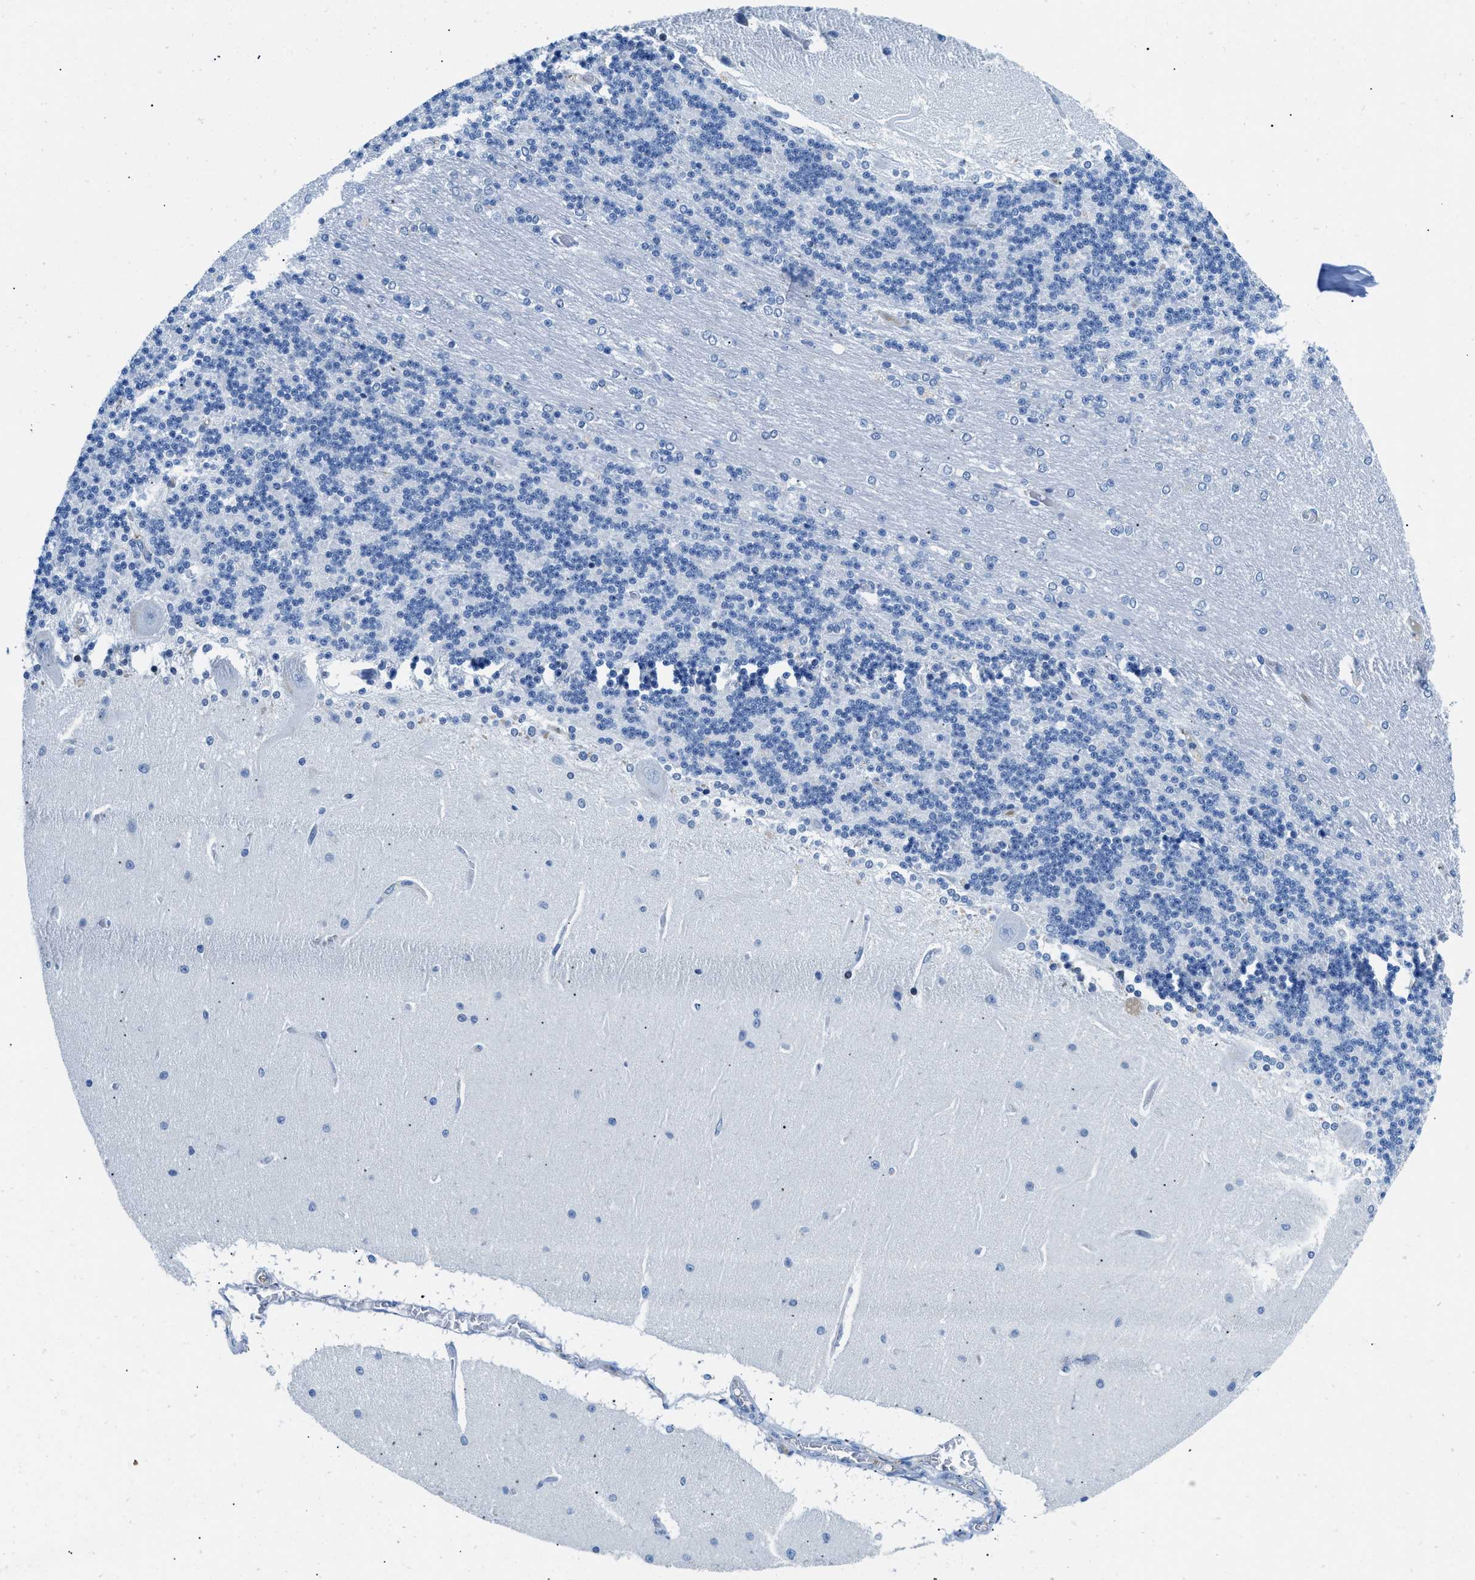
{"staining": {"intensity": "negative", "quantity": "none", "location": "none"}, "tissue": "cerebellum", "cell_type": "Cells in granular layer", "image_type": "normal", "snomed": [{"axis": "morphology", "description": "Normal tissue, NOS"}, {"axis": "topography", "description": "Cerebellum"}], "caption": "A high-resolution image shows immunohistochemistry (IHC) staining of unremarkable cerebellum, which shows no significant positivity in cells in granular layer. Nuclei are stained in blue.", "gene": "MBL2", "patient": {"sex": "female", "age": 54}}